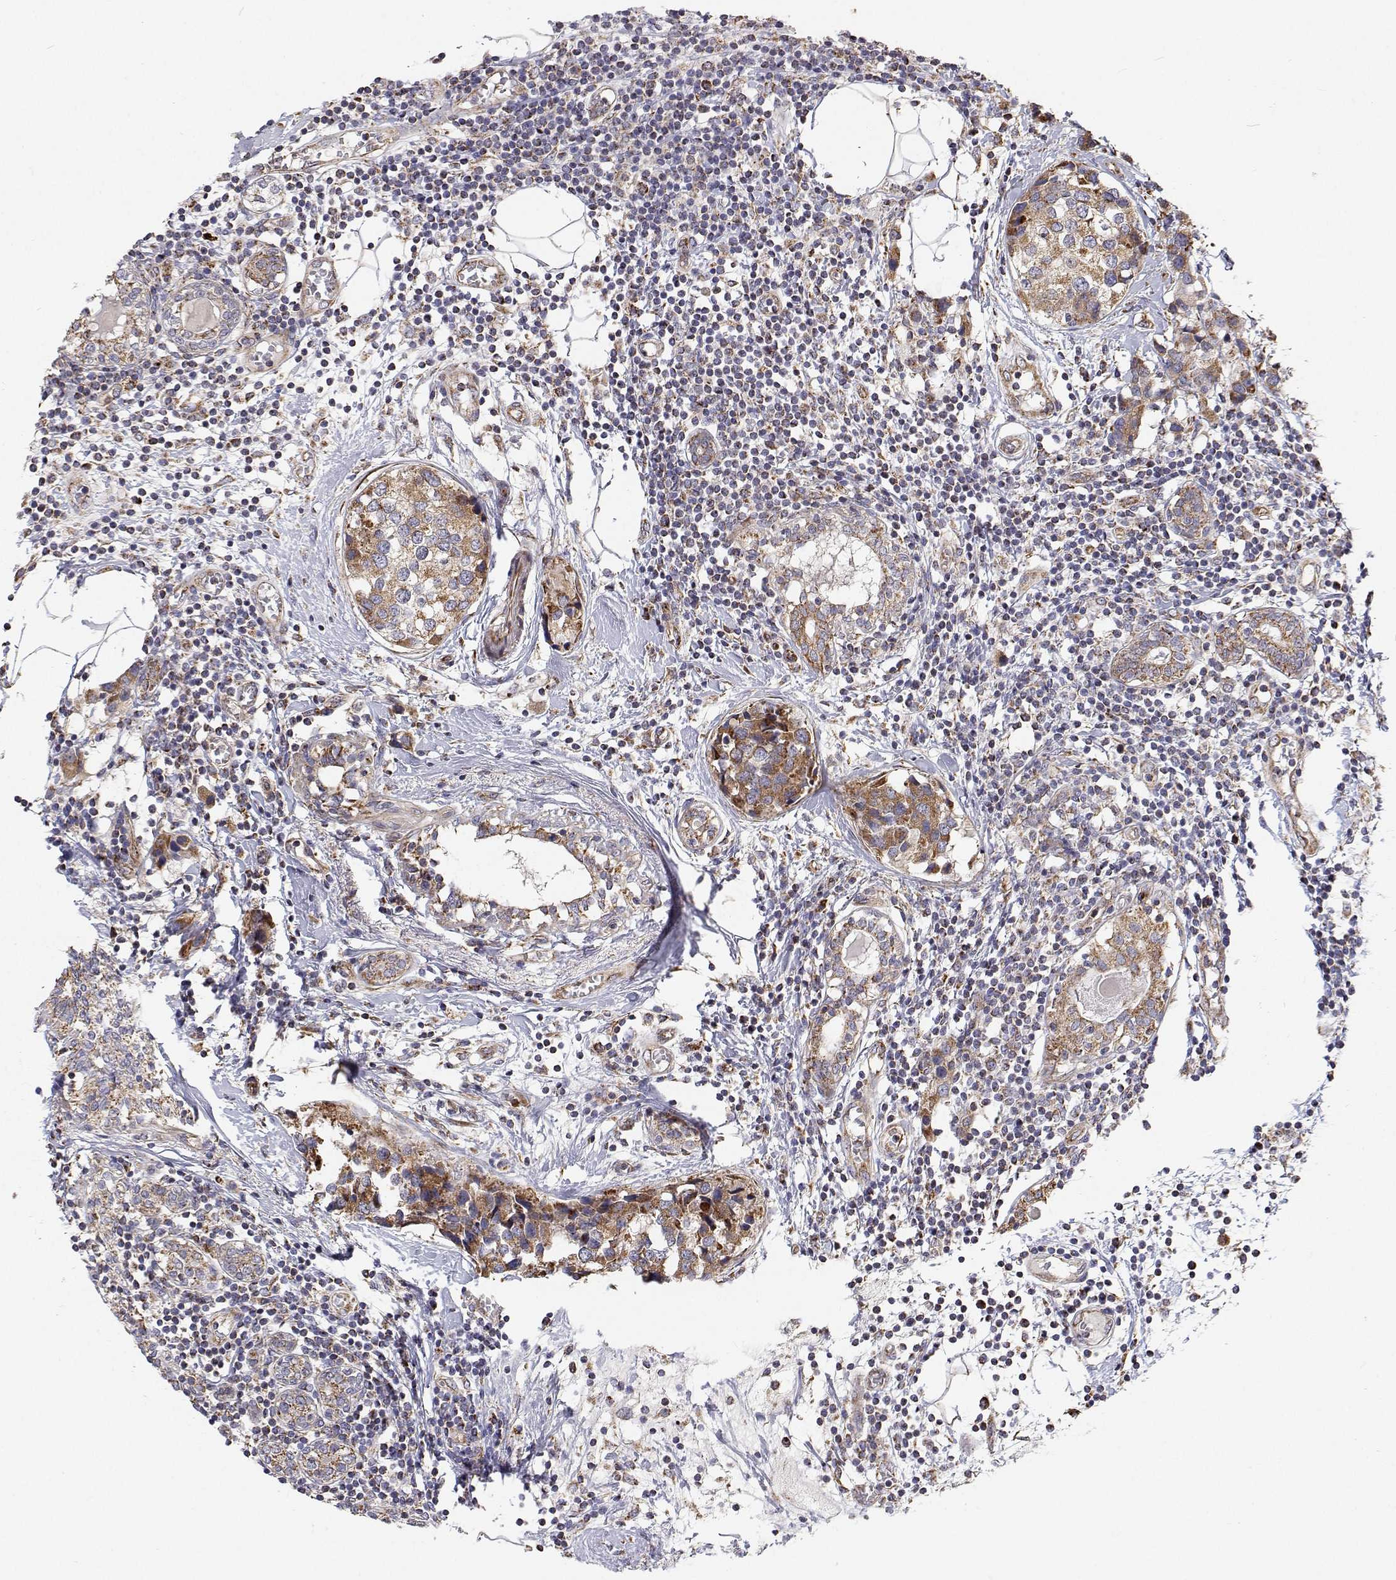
{"staining": {"intensity": "moderate", "quantity": ">75%", "location": "cytoplasmic/membranous"}, "tissue": "breast cancer", "cell_type": "Tumor cells", "image_type": "cancer", "snomed": [{"axis": "morphology", "description": "Lobular carcinoma"}, {"axis": "topography", "description": "Breast"}], "caption": "Breast cancer stained with DAB immunohistochemistry (IHC) exhibits medium levels of moderate cytoplasmic/membranous expression in about >75% of tumor cells.", "gene": "SPICE1", "patient": {"sex": "female", "age": 59}}